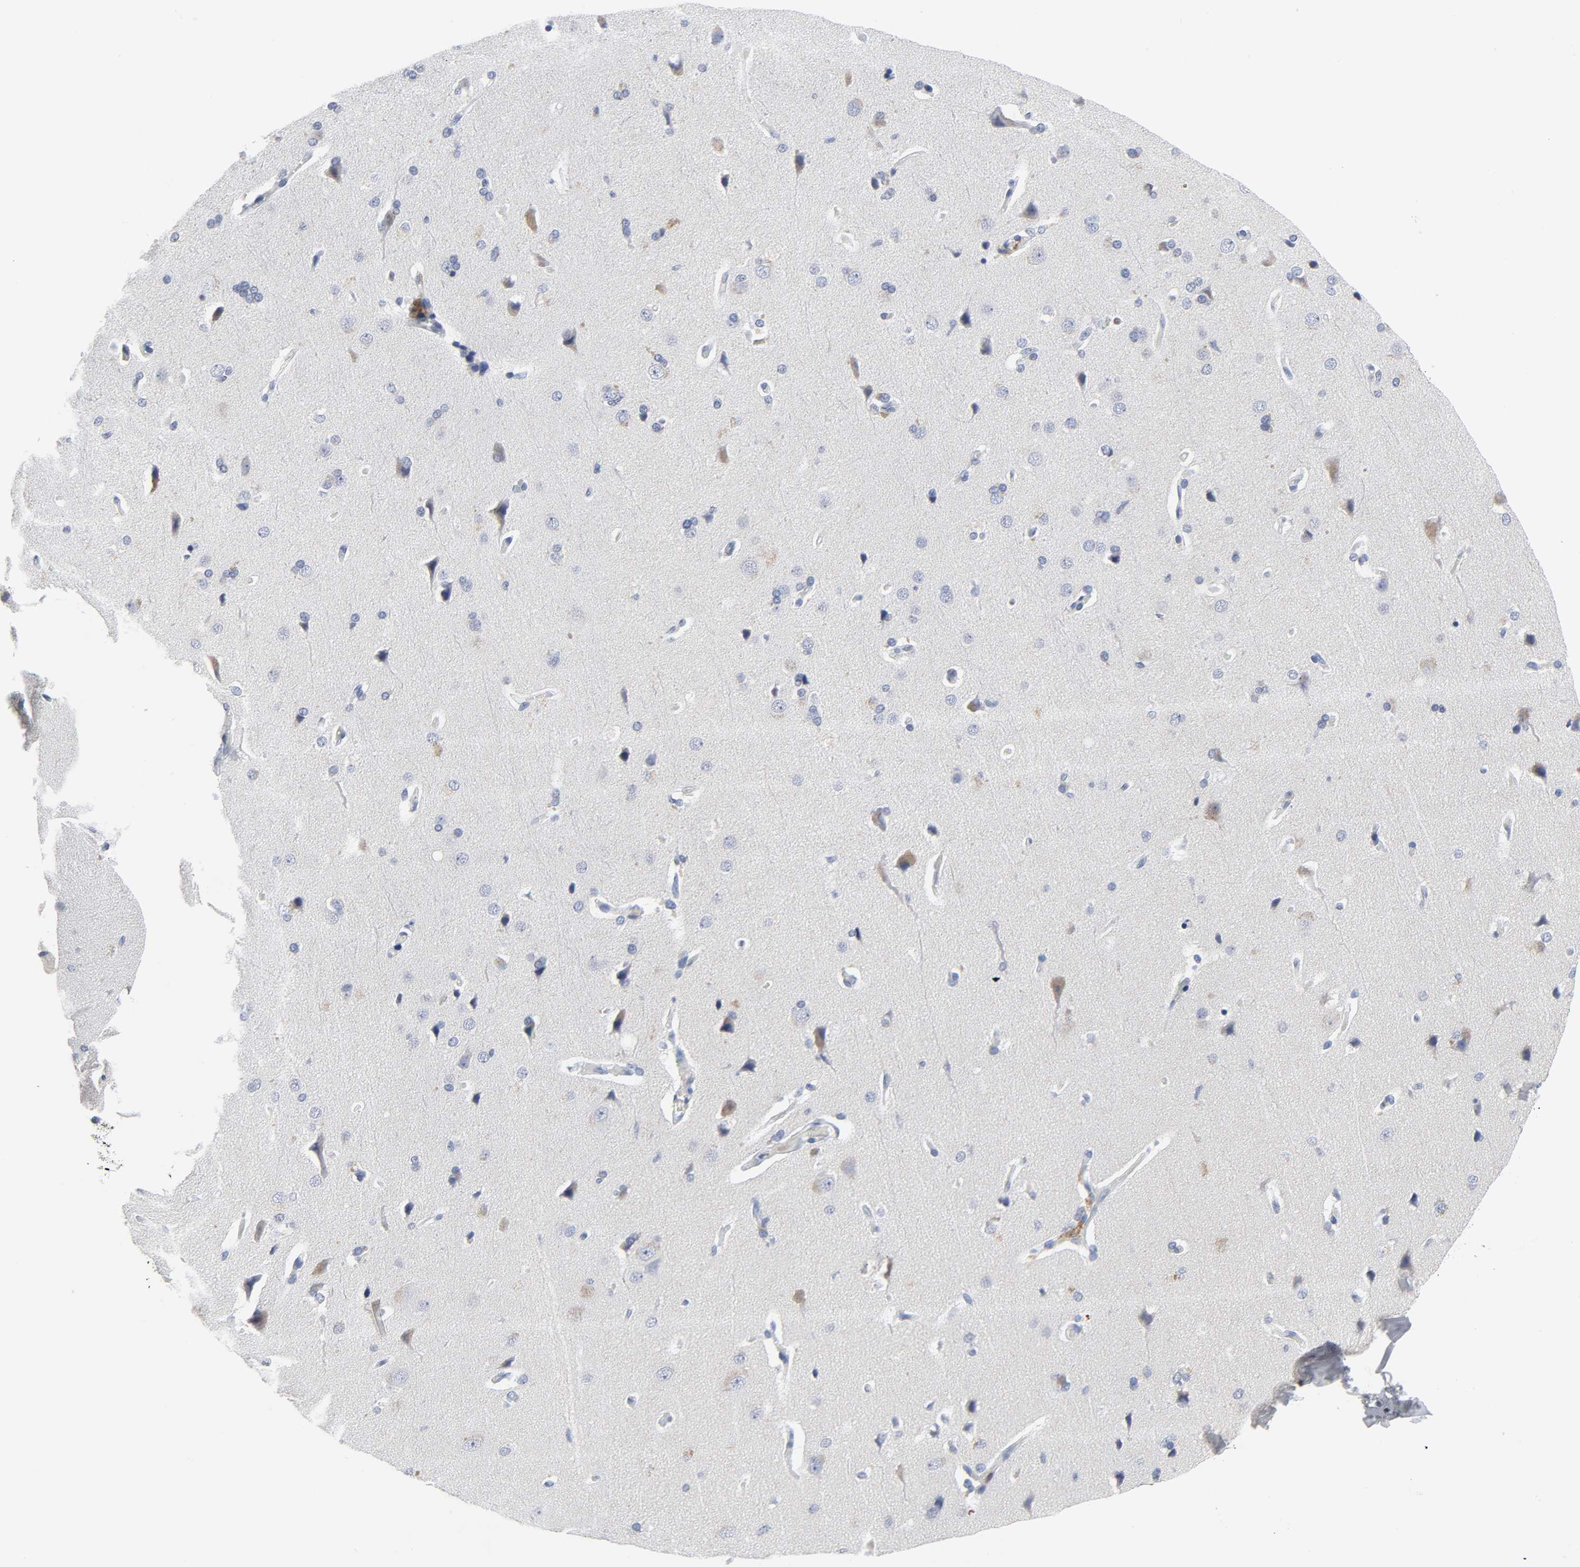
{"staining": {"intensity": "negative", "quantity": "none", "location": "none"}, "tissue": "cerebral cortex", "cell_type": "Endothelial cells", "image_type": "normal", "snomed": [{"axis": "morphology", "description": "Normal tissue, NOS"}, {"axis": "topography", "description": "Cerebral cortex"}], "caption": "Immunohistochemistry (IHC) image of unremarkable human cerebral cortex stained for a protein (brown), which reveals no positivity in endothelial cells. (DAB IHC visualized using brightfield microscopy, high magnification).", "gene": "WEE1", "patient": {"sex": "male", "age": 62}}